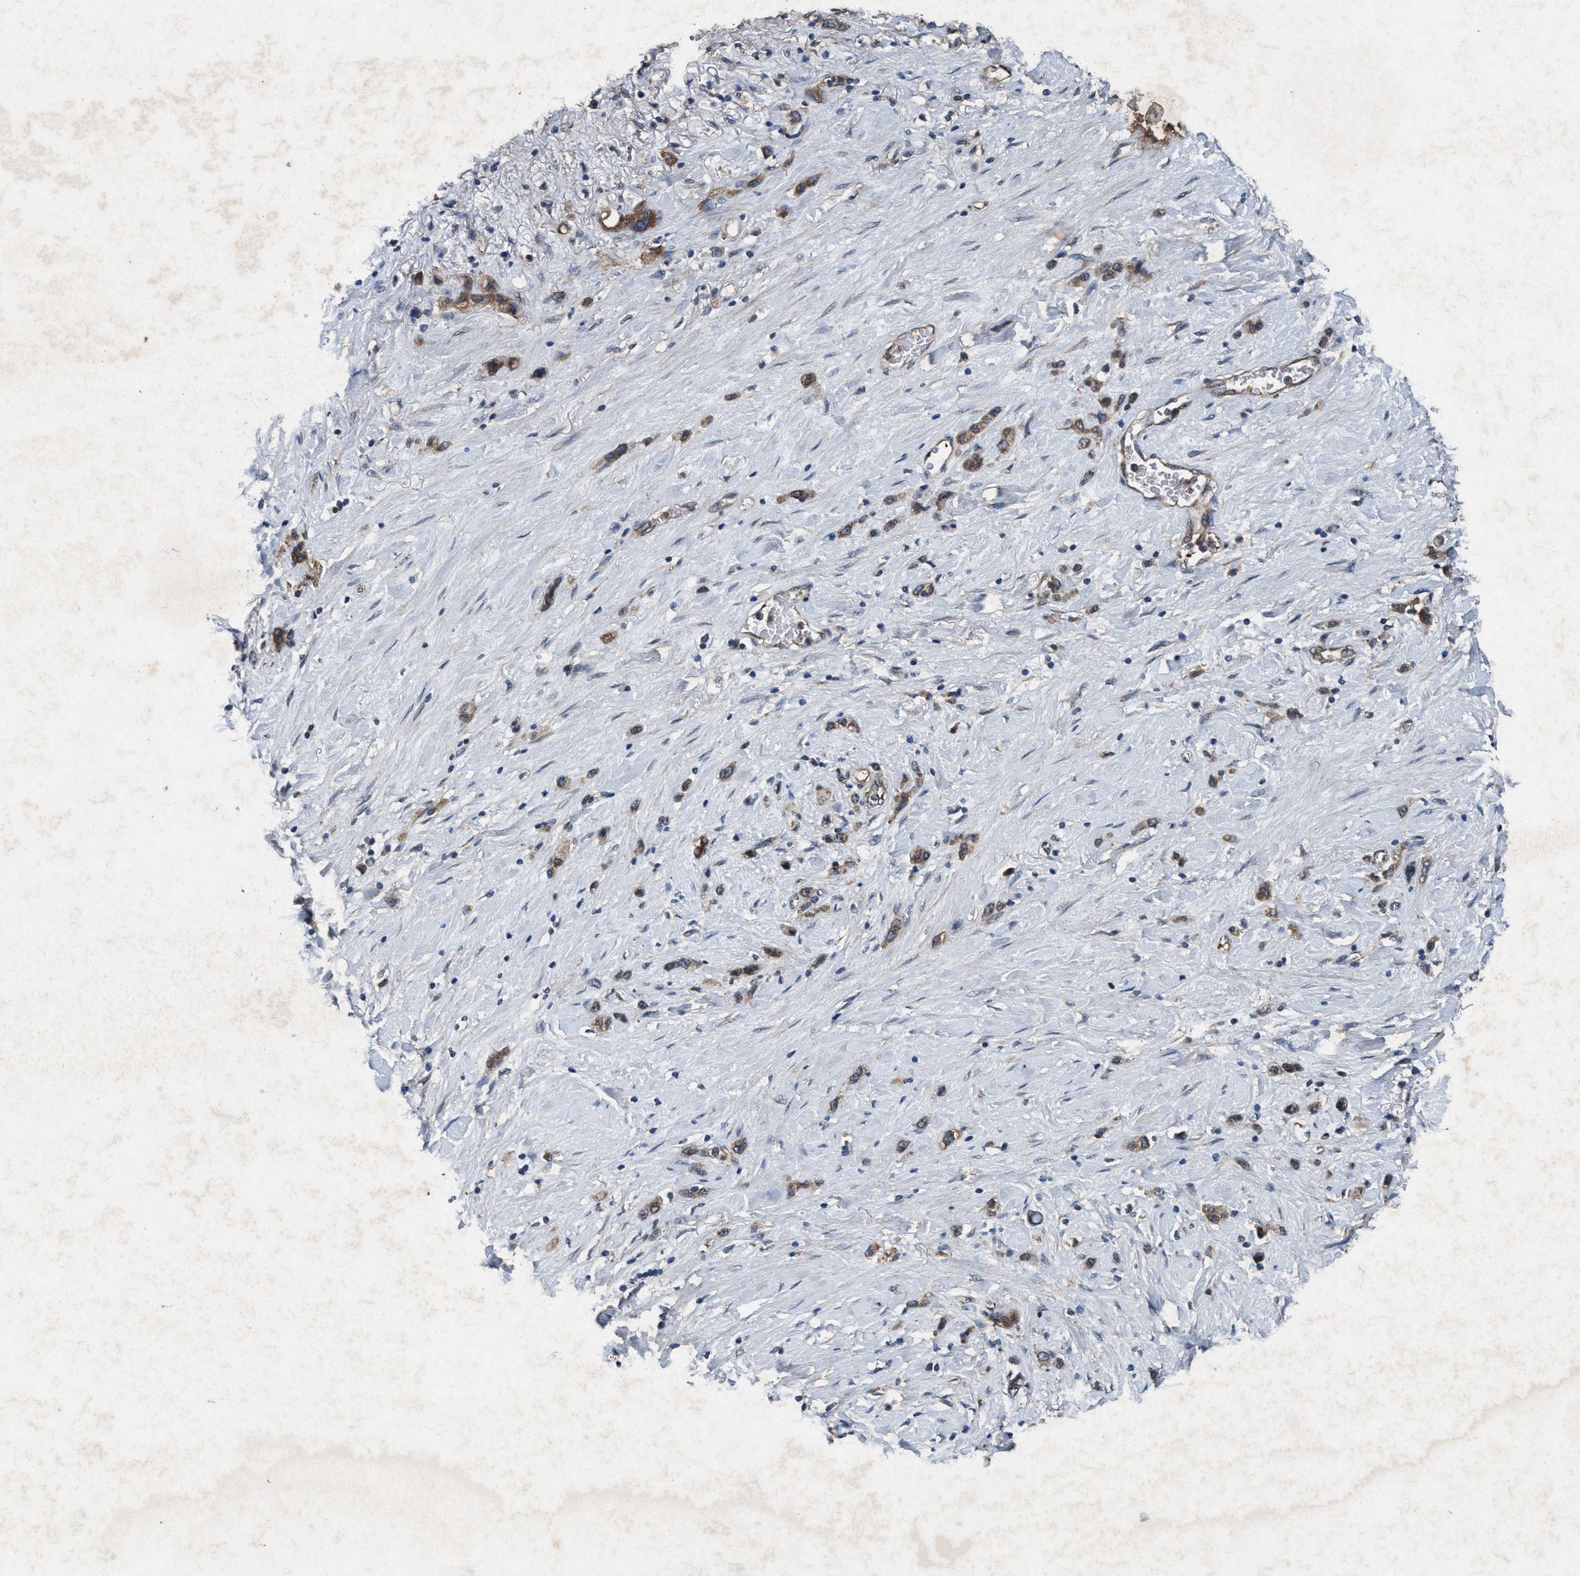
{"staining": {"intensity": "moderate", "quantity": ">75%", "location": "cytoplasmic/membranous"}, "tissue": "stomach cancer", "cell_type": "Tumor cells", "image_type": "cancer", "snomed": [{"axis": "morphology", "description": "Normal tissue, NOS"}, {"axis": "morphology", "description": "Adenocarcinoma, NOS"}, {"axis": "morphology", "description": "Adenocarcinoma, High grade"}, {"axis": "topography", "description": "Stomach, upper"}, {"axis": "topography", "description": "Stomach"}], "caption": "A high-resolution image shows immunohistochemistry staining of high-grade adenocarcinoma (stomach), which shows moderate cytoplasmic/membranous expression in about >75% of tumor cells.", "gene": "AKT1S1", "patient": {"sex": "female", "age": 65}}